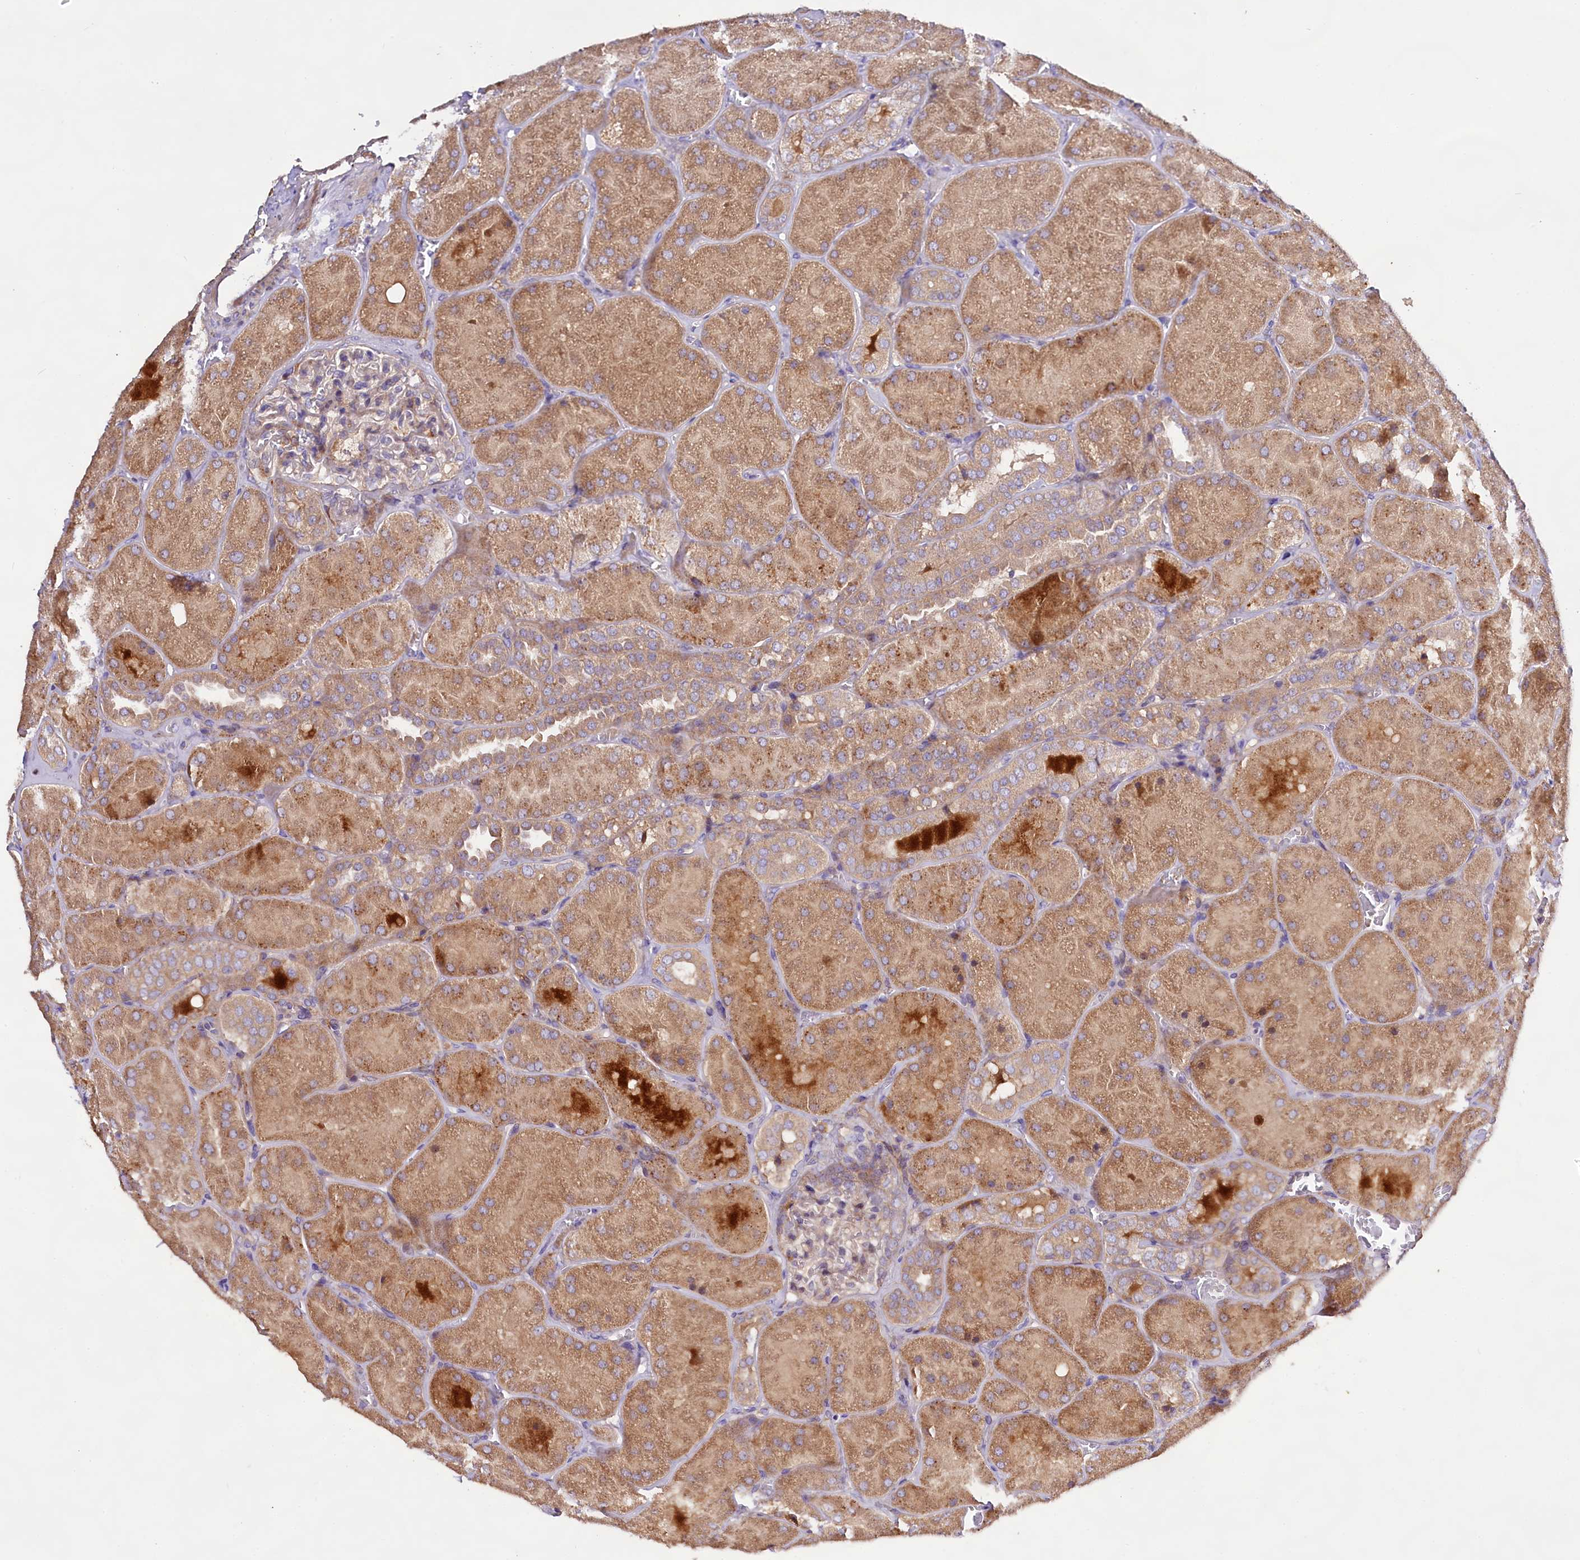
{"staining": {"intensity": "moderate", "quantity": "<25%", "location": "cytoplasmic/membranous"}, "tissue": "kidney", "cell_type": "Cells in glomeruli", "image_type": "normal", "snomed": [{"axis": "morphology", "description": "Normal tissue, NOS"}, {"axis": "topography", "description": "Kidney"}], "caption": "Immunohistochemistry (IHC) photomicrograph of benign human kidney stained for a protein (brown), which demonstrates low levels of moderate cytoplasmic/membranous positivity in about <25% of cells in glomeruli.", "gene": "DMXL2", "patient": {"sex": "male", "age": 28}}